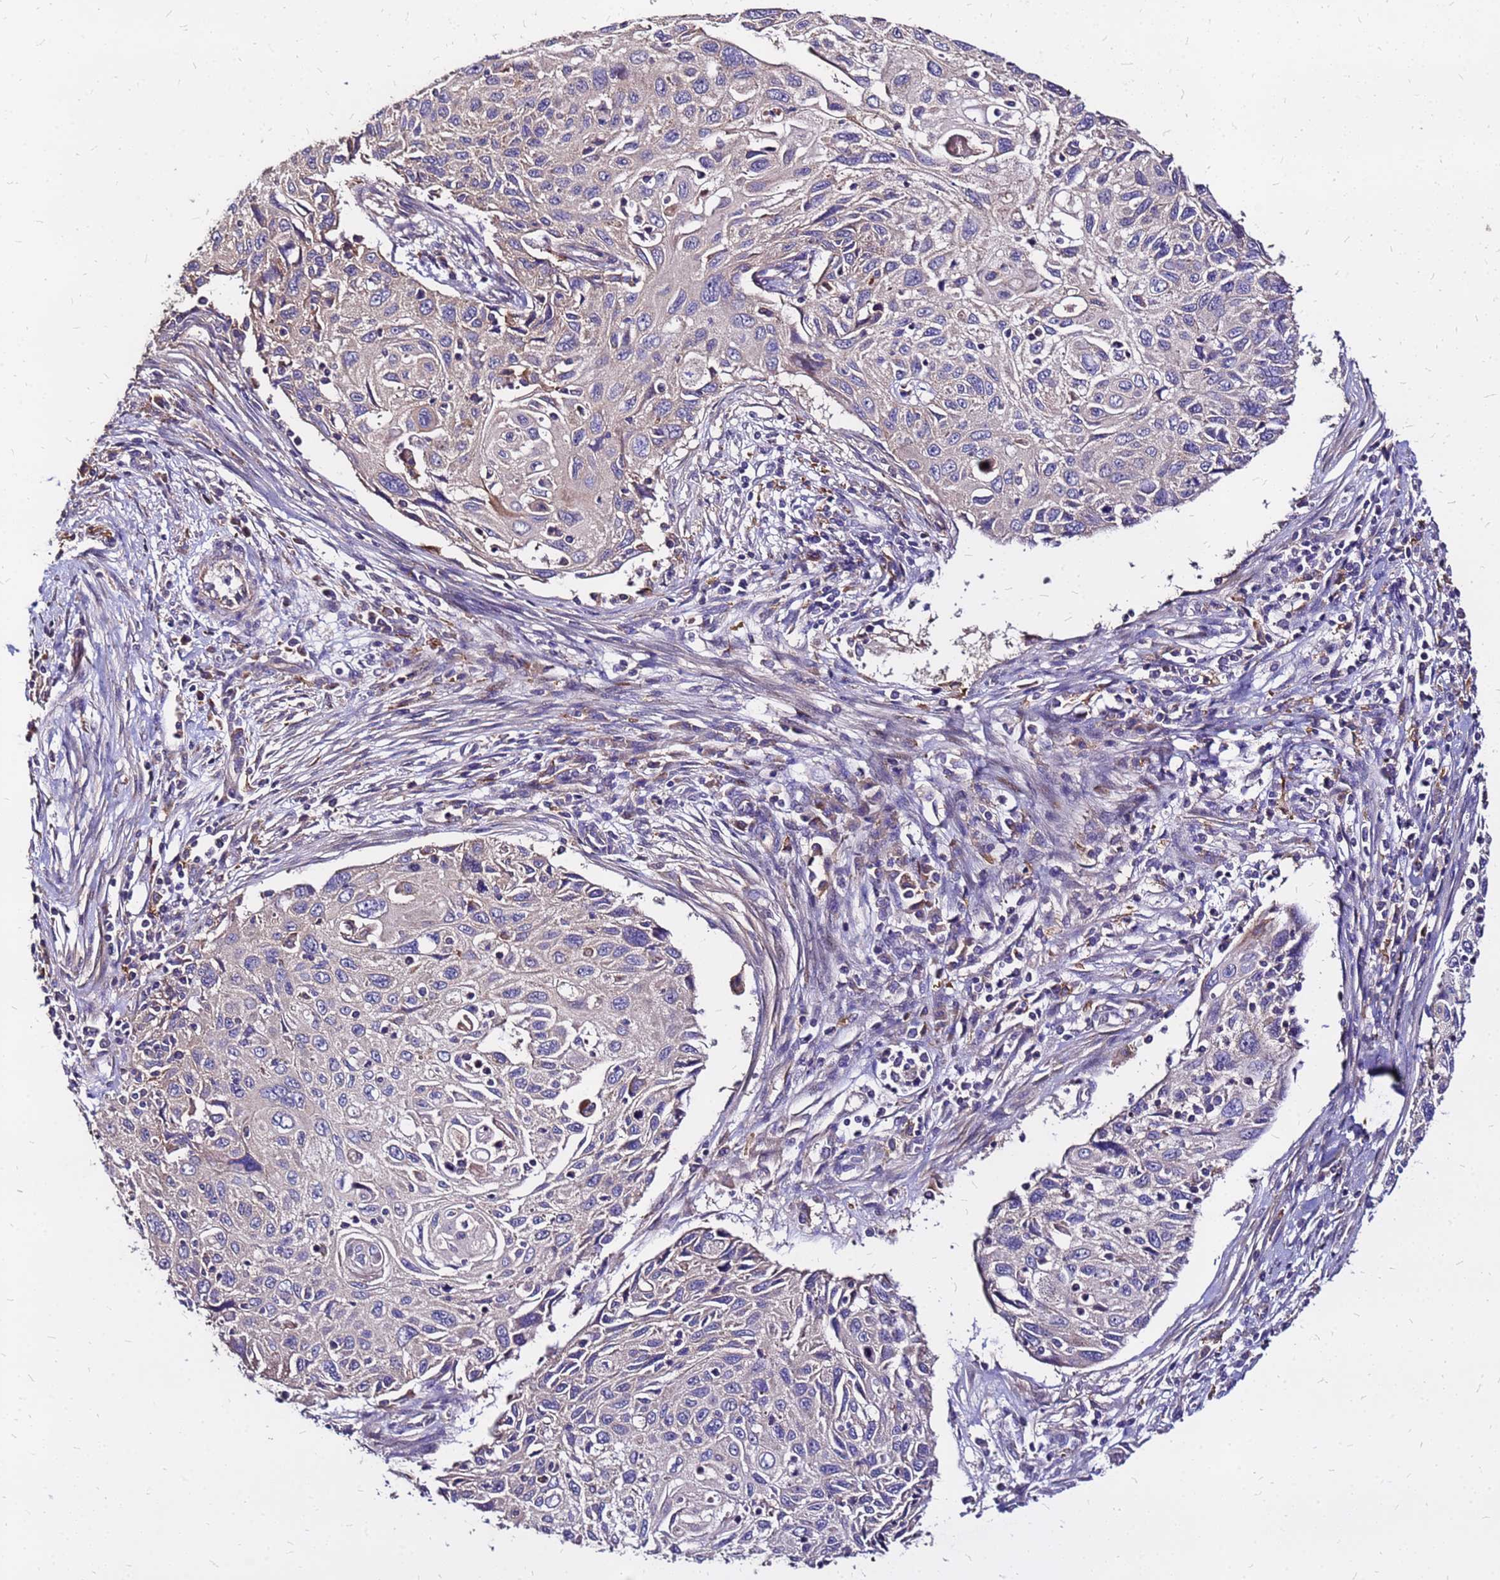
{"staining": {"intensity": "negative", "quantity": "none", "location": "none"}, "tissue": "cervical cancer", "cell_type": "Tumor cells", "image_type": "cancer", "snomed": [{"axis": "morphology", "description": "Squamous cell carcinoma, NOS"}, {"axis": "topography", "description": "Cervix"}], "caption": "High power microscopy micrograph of an immunohistochemistry histopathology image of cervical squamous cell carcinoma, revealing no significant positivity in tumor cells.", "gene": "ARHGEF5", "patient": {"sex": "female", "age": 70}}